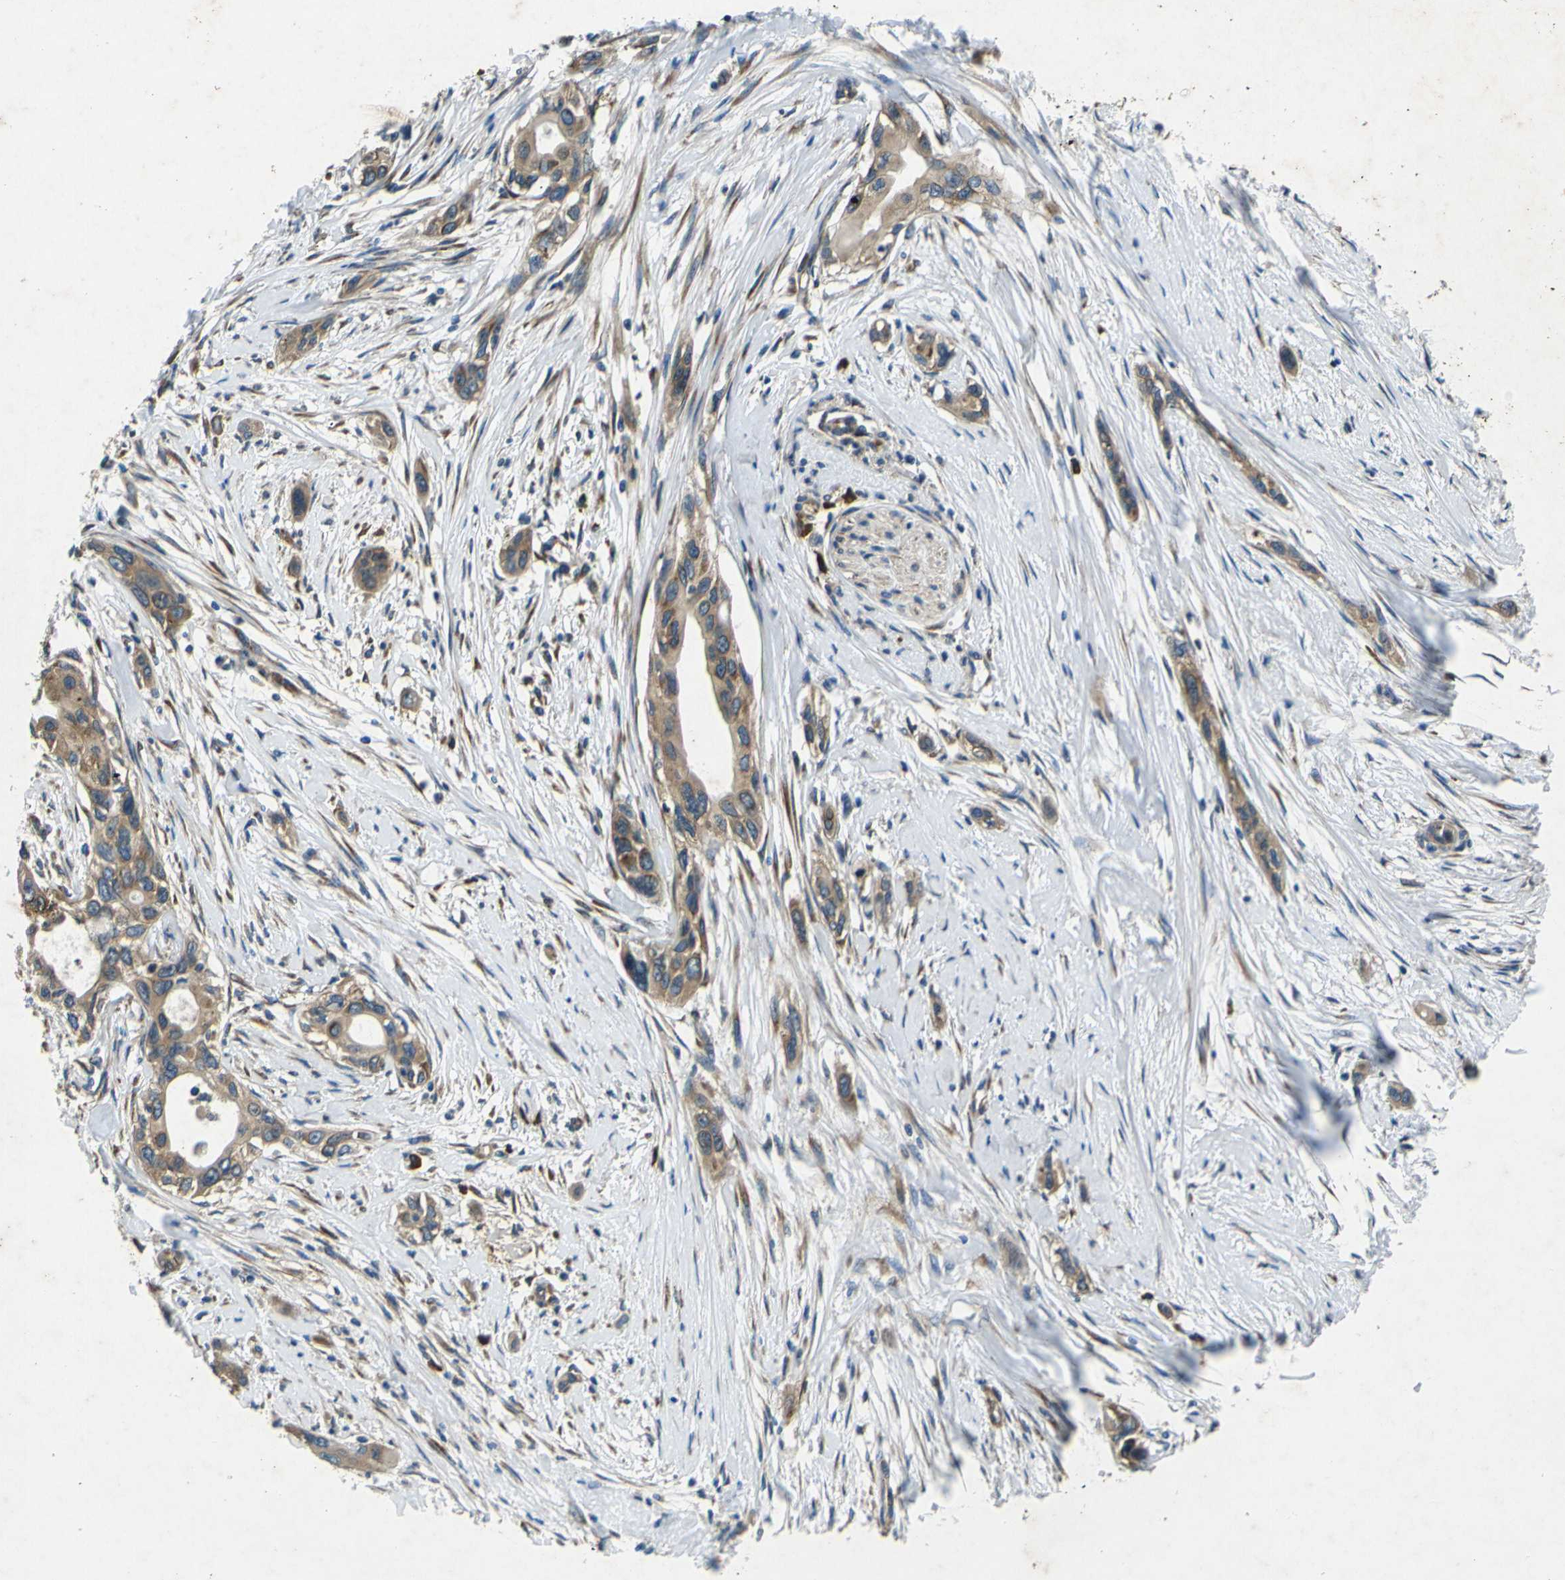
{"staining": {"intensity": "weak", "quantity": ">75%", "location": "cytoplasmic/membranous"}, "tissue": "pancreatic cancer", "cell_type": "Tumor cells", "image_type": "cancer", "snomed": [{"axis": "morphology", "description": "Adenocarcinoma, NOS"}, {"axis": "topography", "description": "Pancreas"}], "caption": "This histopathology image reveals pancreatic adenocarcinoma stained with IHC to label a protein in brown. The cytoplasmic/membranous of tumor cells show weak positivity for the protein. Nuclei are counter-stained blue.", "gene": "RPSA", "patient": {"sex": "female", "age": 60}}